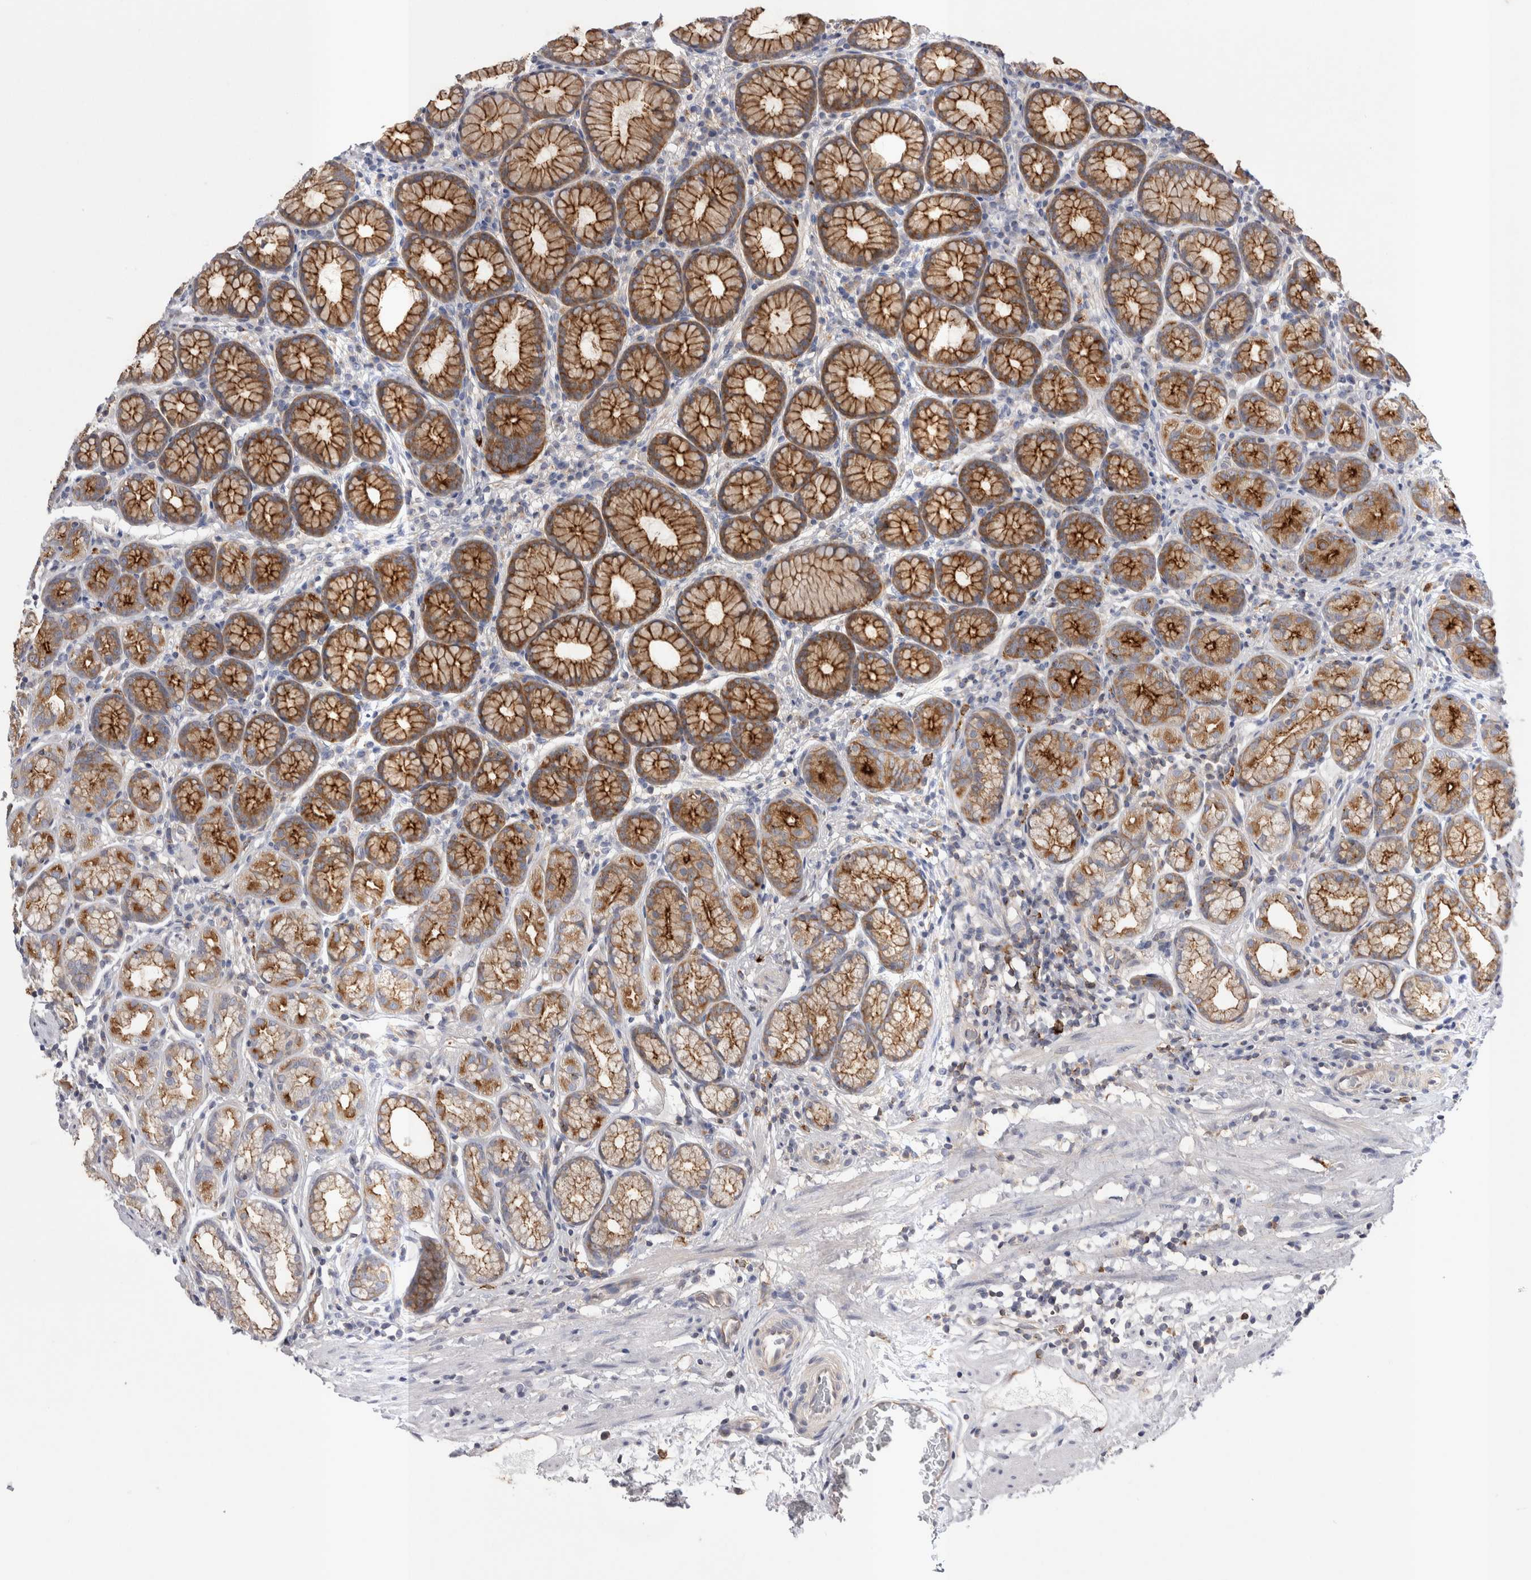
{"staining": {"intensity": "strong", "quantity": ">75%", "location": "cytoplasmic/membranous"}, "tissue": "stomach", "cell_type": "Glandular cells", "image_type": "normal", "snomed": [{"axis": "morphology", "description": "Normal tissue, NOS"}, {"axis": "topography", "description": "Stomach"}], "caption": "Immunohistochemistry (IHC) photomicrograph of benign human stomach stained for a protein (brown), which shows high levels of strong cytoplasmic/membranous expression in approximately >75% of glandular cells.", "gene": "RAB11FIP1", "patient": {"sex": "male", "age": 42}}